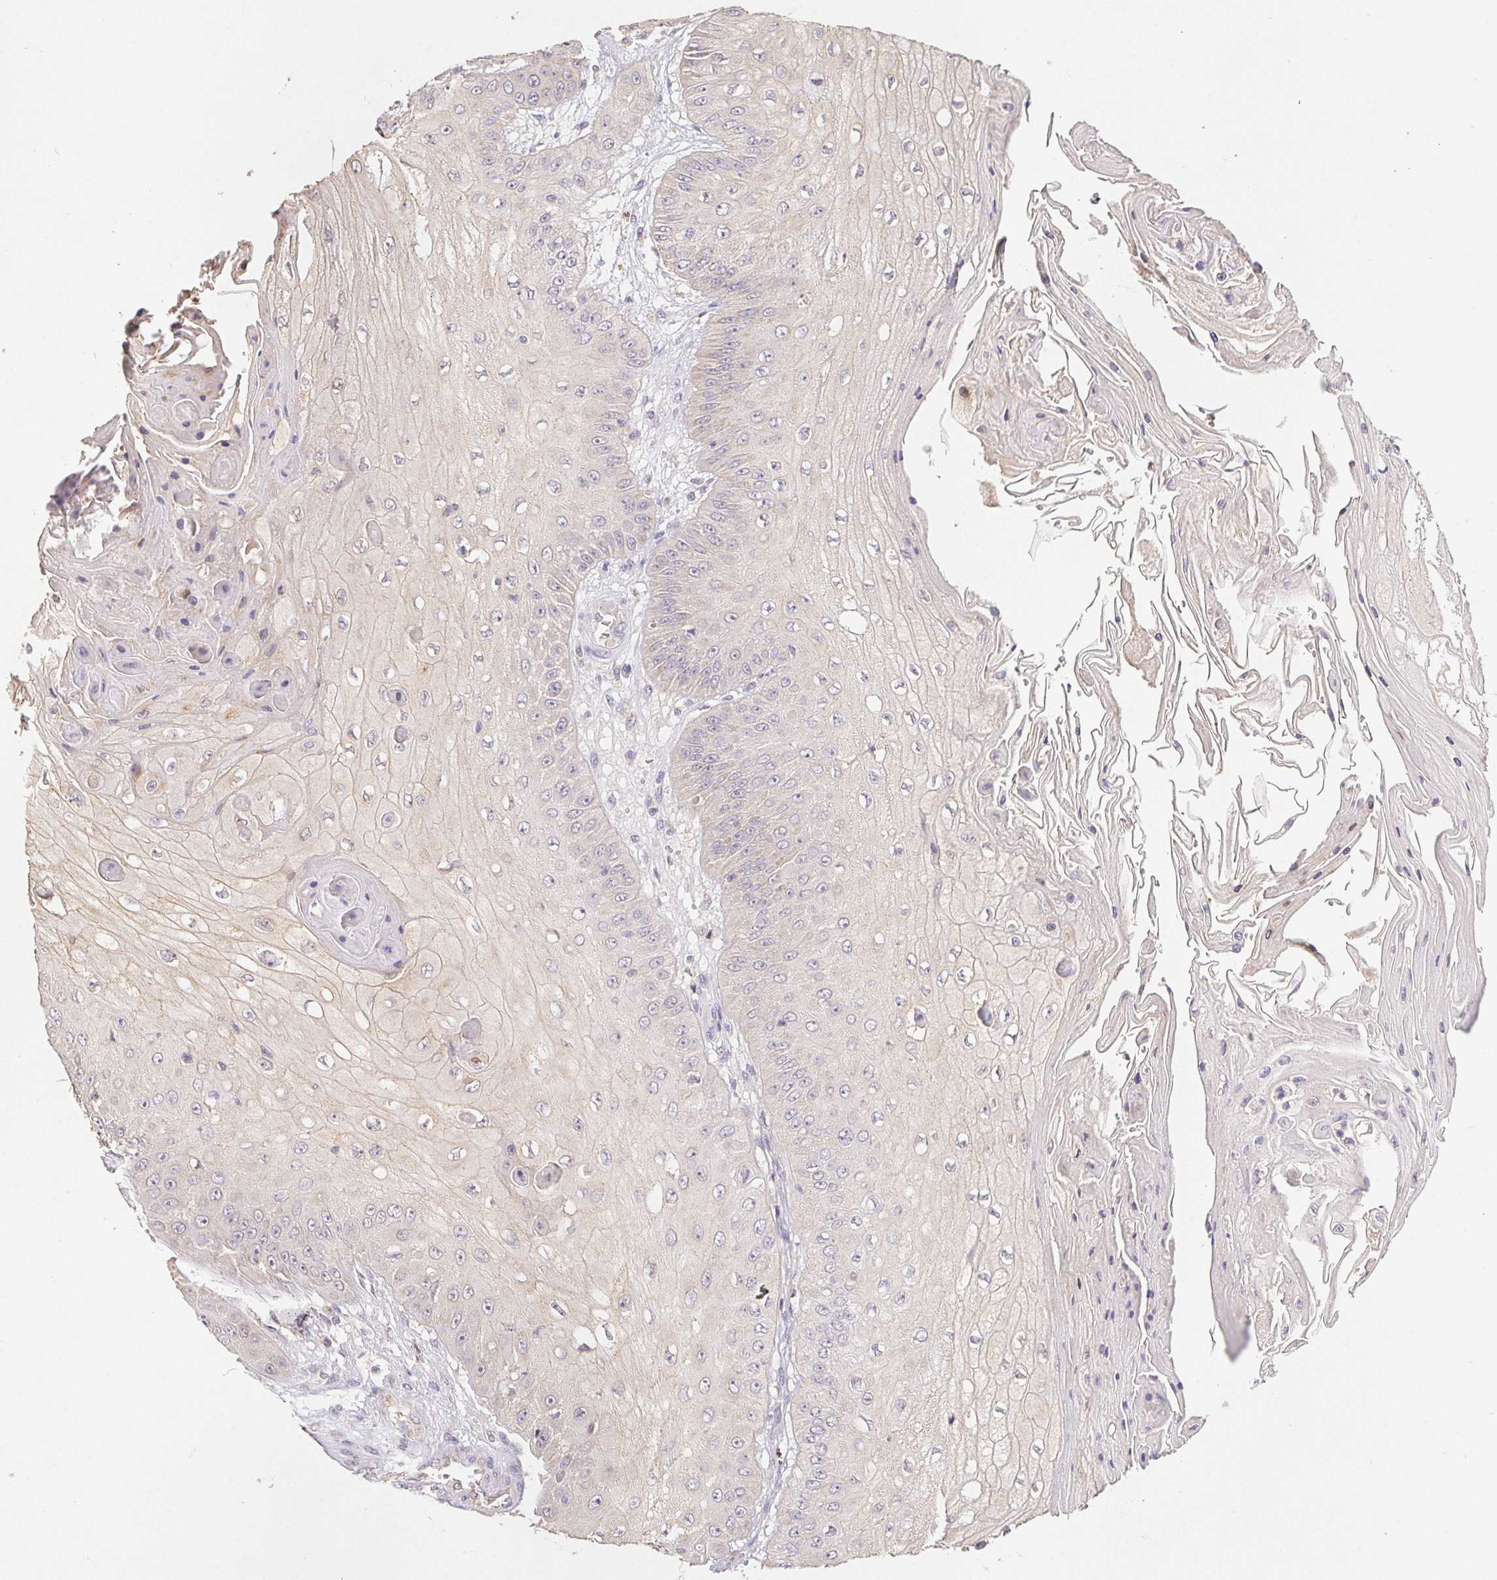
{"staining": {"intensity": "negative", "quantity": "none", "location": "none"}, "tissue": "skin cancer", "cell_type": "Tumor cells", "image_type": "cancer", "snomed": [{"axis": "morphology", "description": "Squamous cell carcinoma, NOS"}, {"axis": "topography", "description": "Skin"}], "caption": "Immunohistochemistry of human skin cancer (squamous cell carcinoma) shows no expression in tumor cells. (Stains: DAB IHC with hematoxylin counter stain, Microscopy: brightfield microscopy at high magnification).", "gene": "RAB11A", "patient": {"sex": "male", "age": 70}}